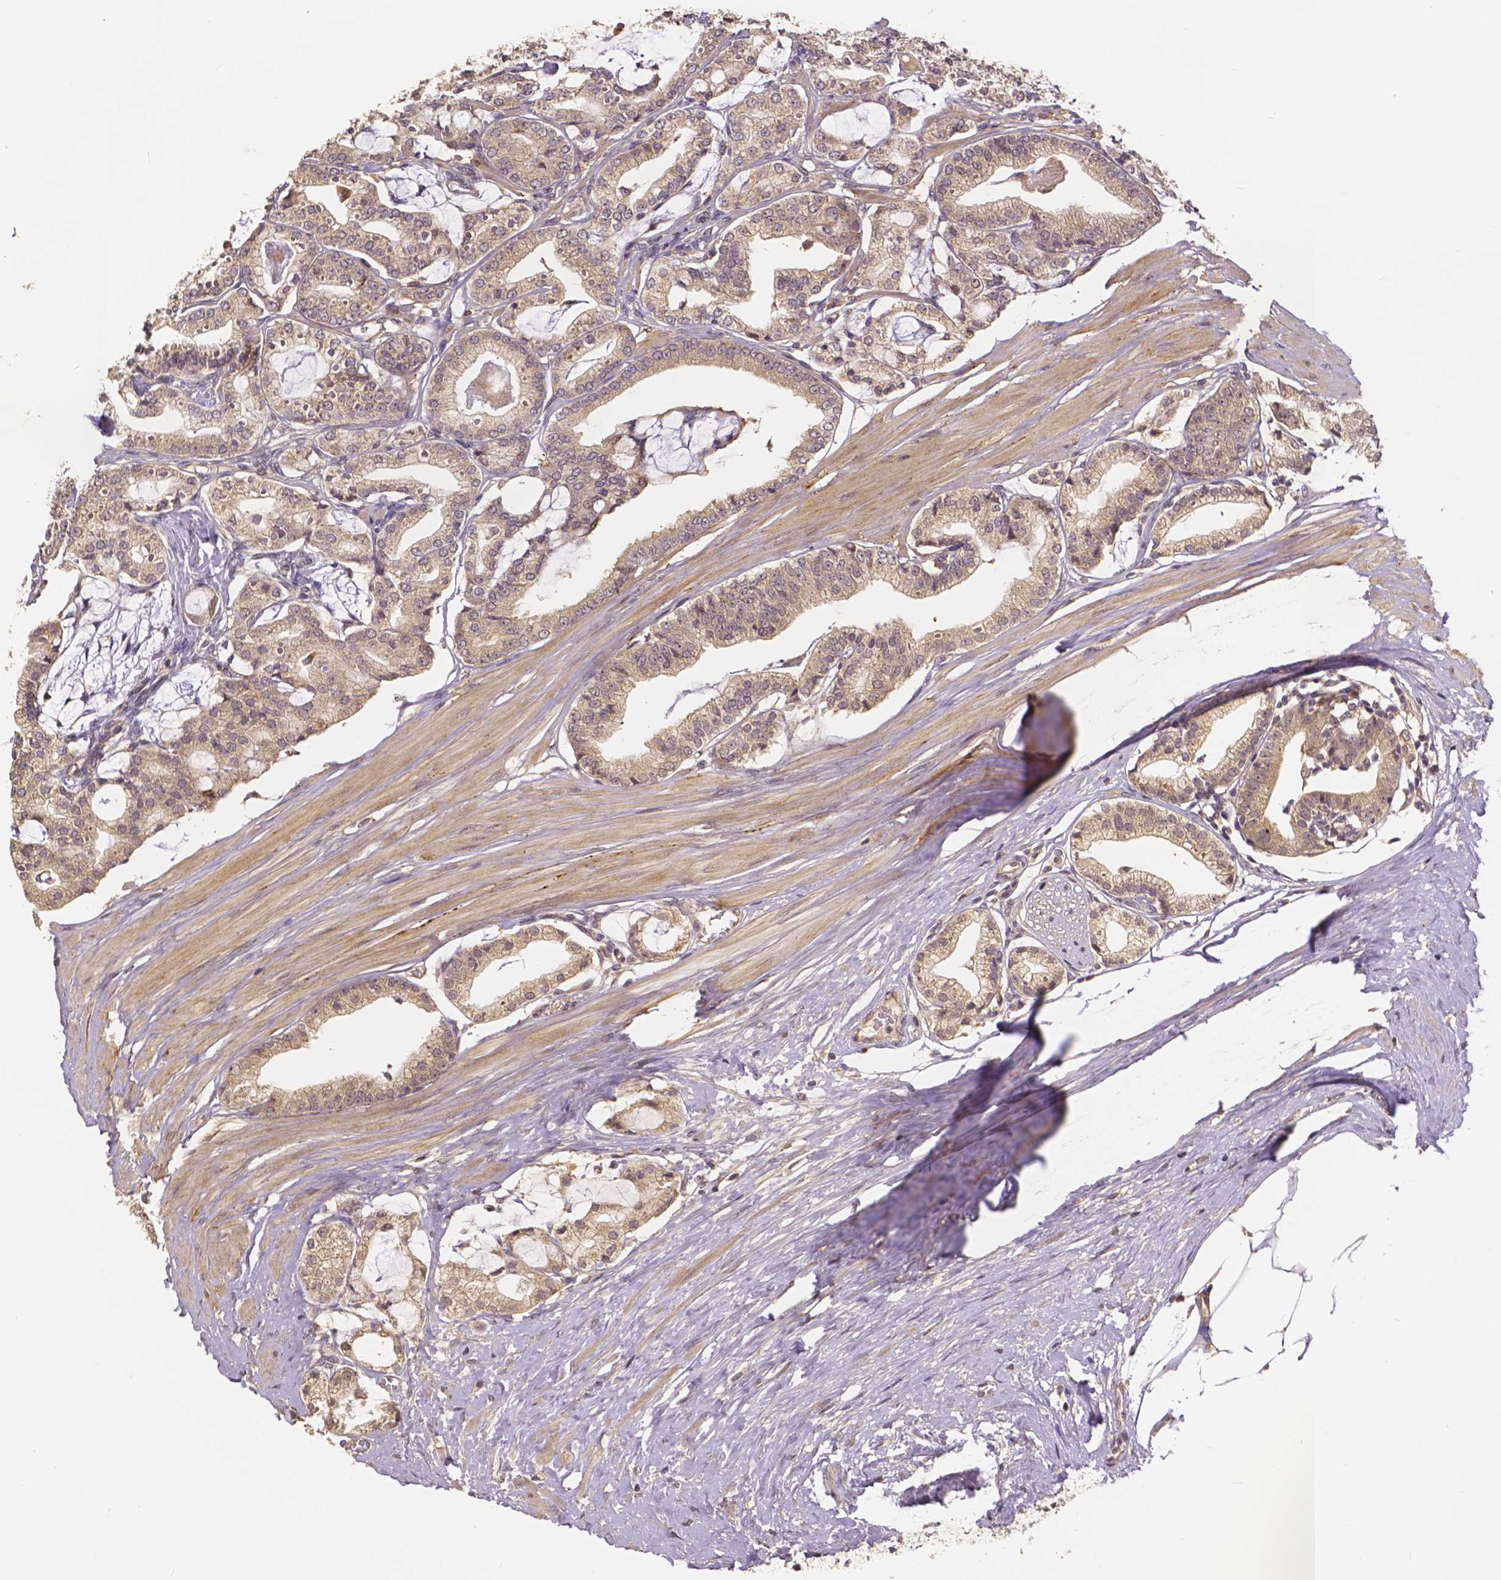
{"staining": {"intensity": "weak", "quantity": ">75%", "location": "cytoplasmic/membranous"}, "tissue": "prostate cancer", "cell_type": "Tumor cells", "image_type": "cancer", "snomed": [{"axis": "morphology", "description": "Adenocarcinoma, High grade"}, {"axis": "topography", "description": "Prostate"}], "caption": "IHC micrograph of human prostate adenocarcinoma (high-grade) stained for a protein (brown), which displays low levels of weak cytoplasmic/membranous positivity in approximately >75% of tumor cells.", "gene": "USP9X", "patient": {"sex": "male", "age": 71}}